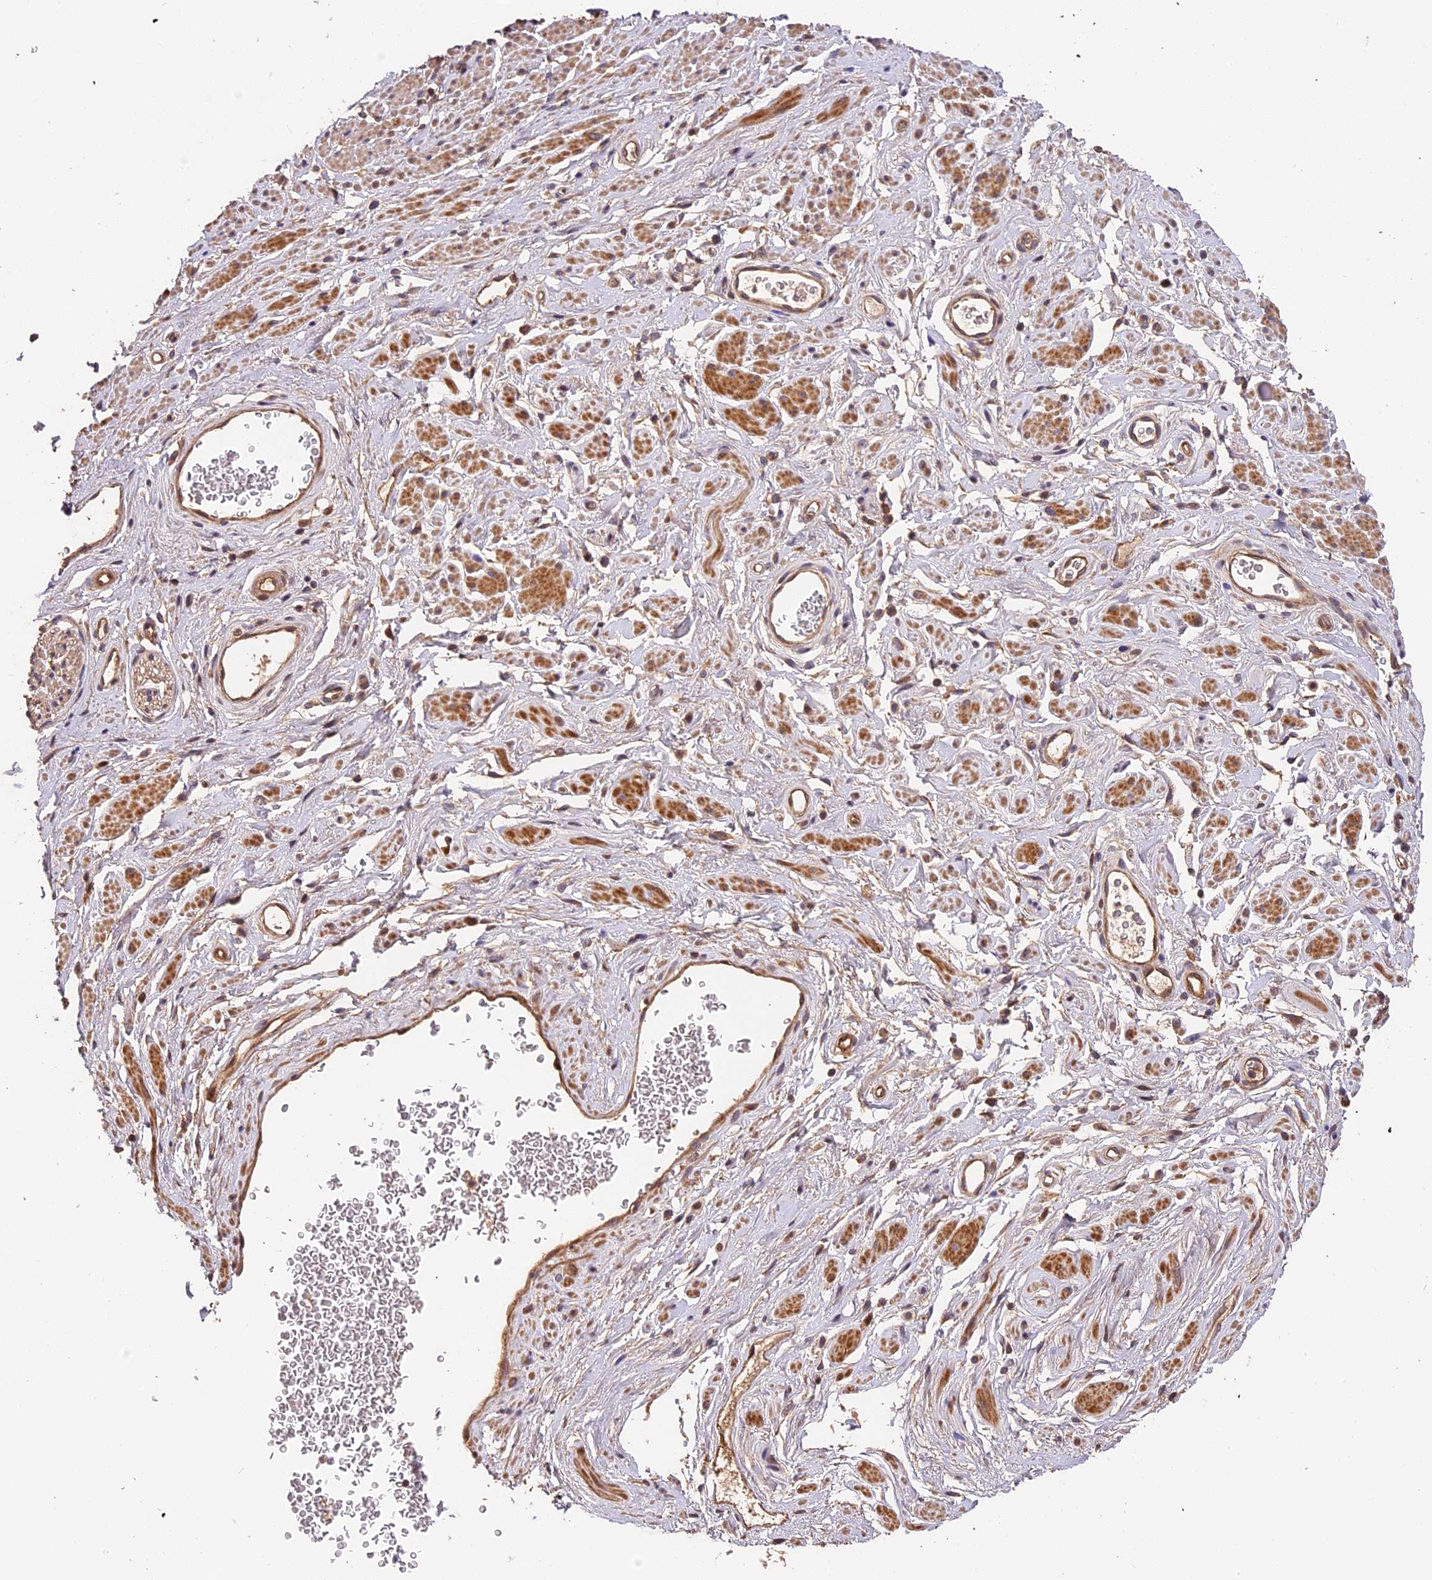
{"staining": {"intensity": "weak", "quantity": ">75%", "location": "cytoplasmic/membranous"}, "tissue": "adipose tissue", "cell_type": "Adipocytes", "image_type": "normal", "snomed": [{"axis": "morphology", "description": "Normal tissue, NOS"}, {"axis": "morphology", "description": "Adenocarcinoma, NOS"}, {"axis": "topography", "description": "Rectum"}, {"axis": "topography", "description": "Vagina"}, {"axis": "topography", "description": "Peripheral nerve tissue"}], "caption": "Immunohistochemistry micrograph of normal human adipose tissue stained for a protein (brown), which shows low levels of weak cytoplasmic/membranous expression in approximately >75% of adipocytes.", "gene": "ARHGAP17", "patient": {"sex": "female", "age": 71}}